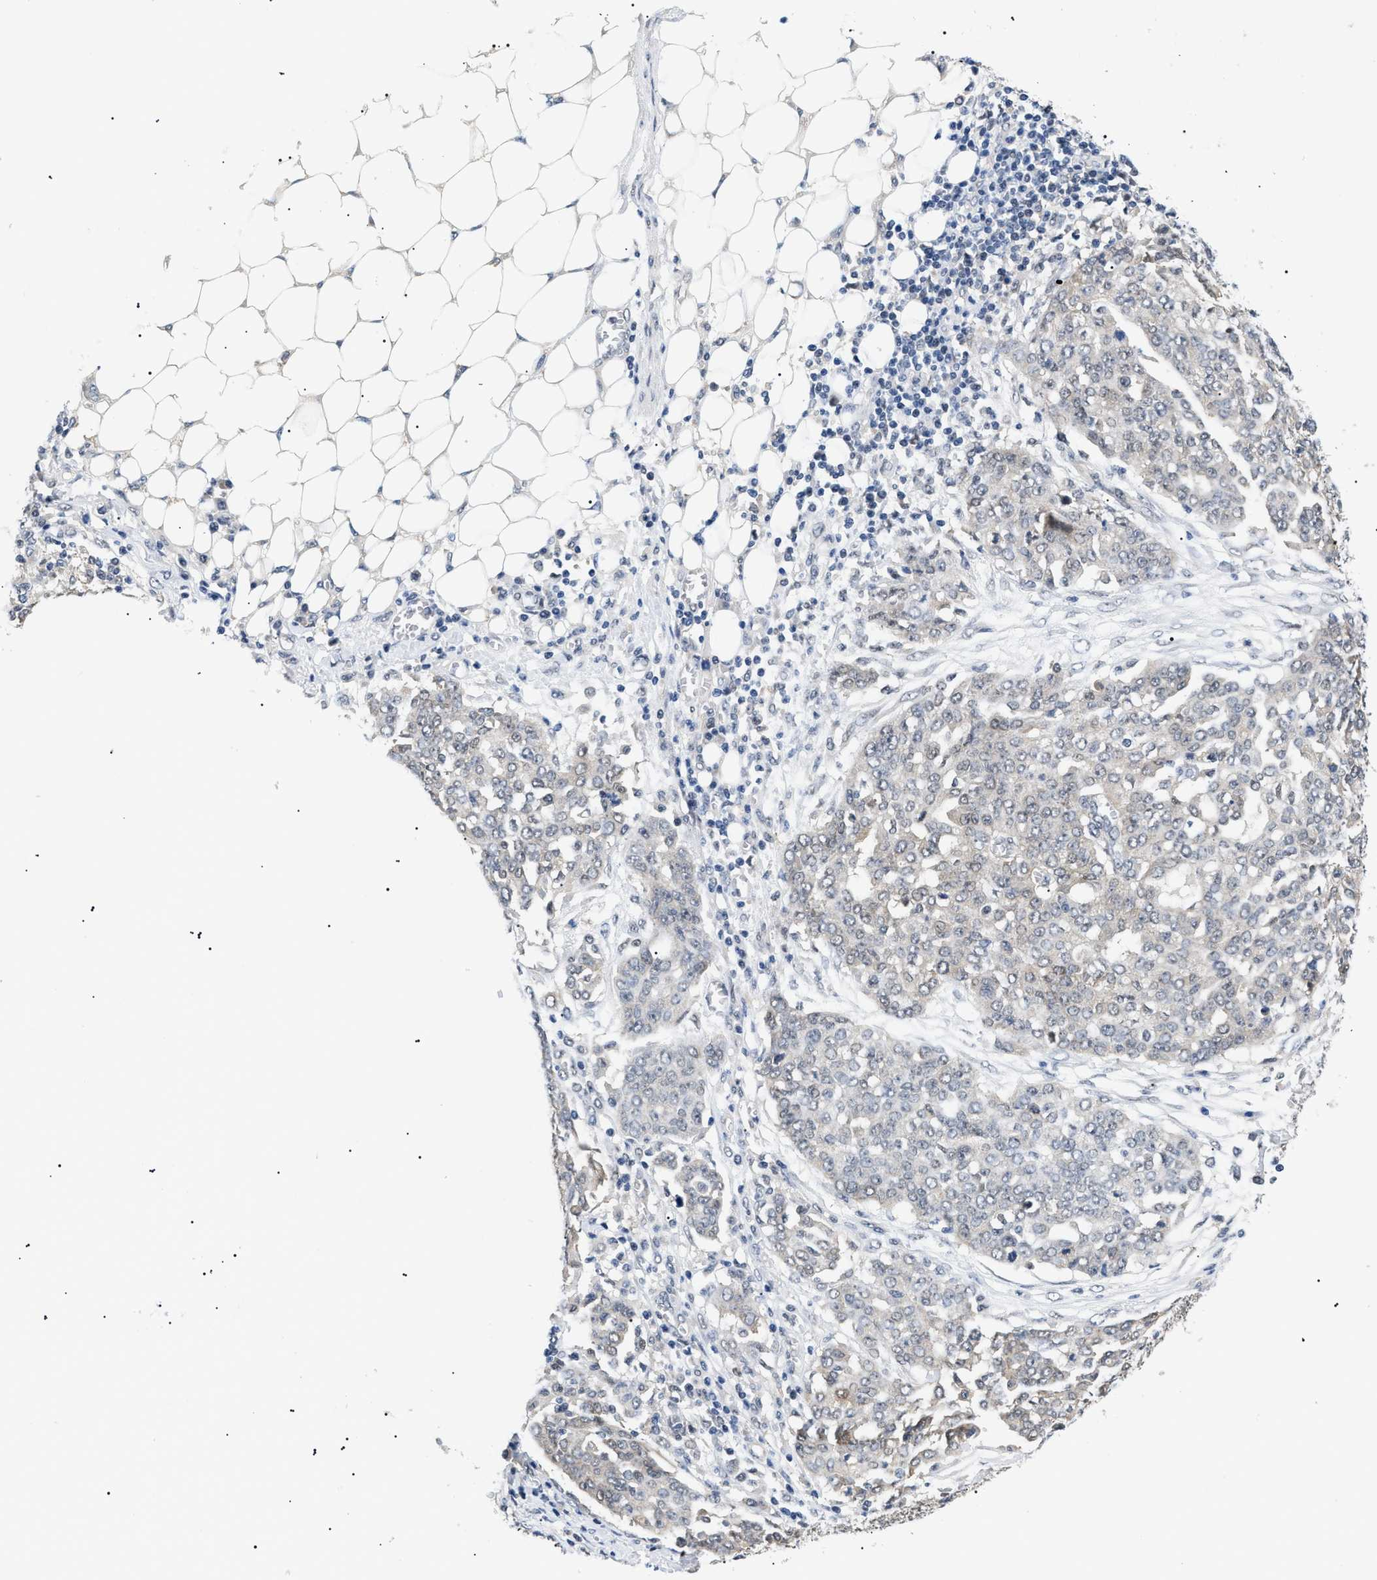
{"staining": {"intensity": "negative", "quantity": "none", "location": "none"}, "tissue": "ovarian cancer", "cell_type": "Tumor cells", "image_type": "cancer", "snomed": [{"axis": "morphology", "description": "Cystadenocarcinoma, serous, NOS"}, {"axis": "topography", "description": "Soft tissue"}, {"axis": "topography", "description": "Ovary"}], "caption": "The histopathology image demonstrates no staining of tumor cells in serous cystadenocarcinoma (ovarian). (DAB IHC with hematoxylin counter stain).", "gene": "GARRE1", "patient": {"sex": "female", "age": 57}}